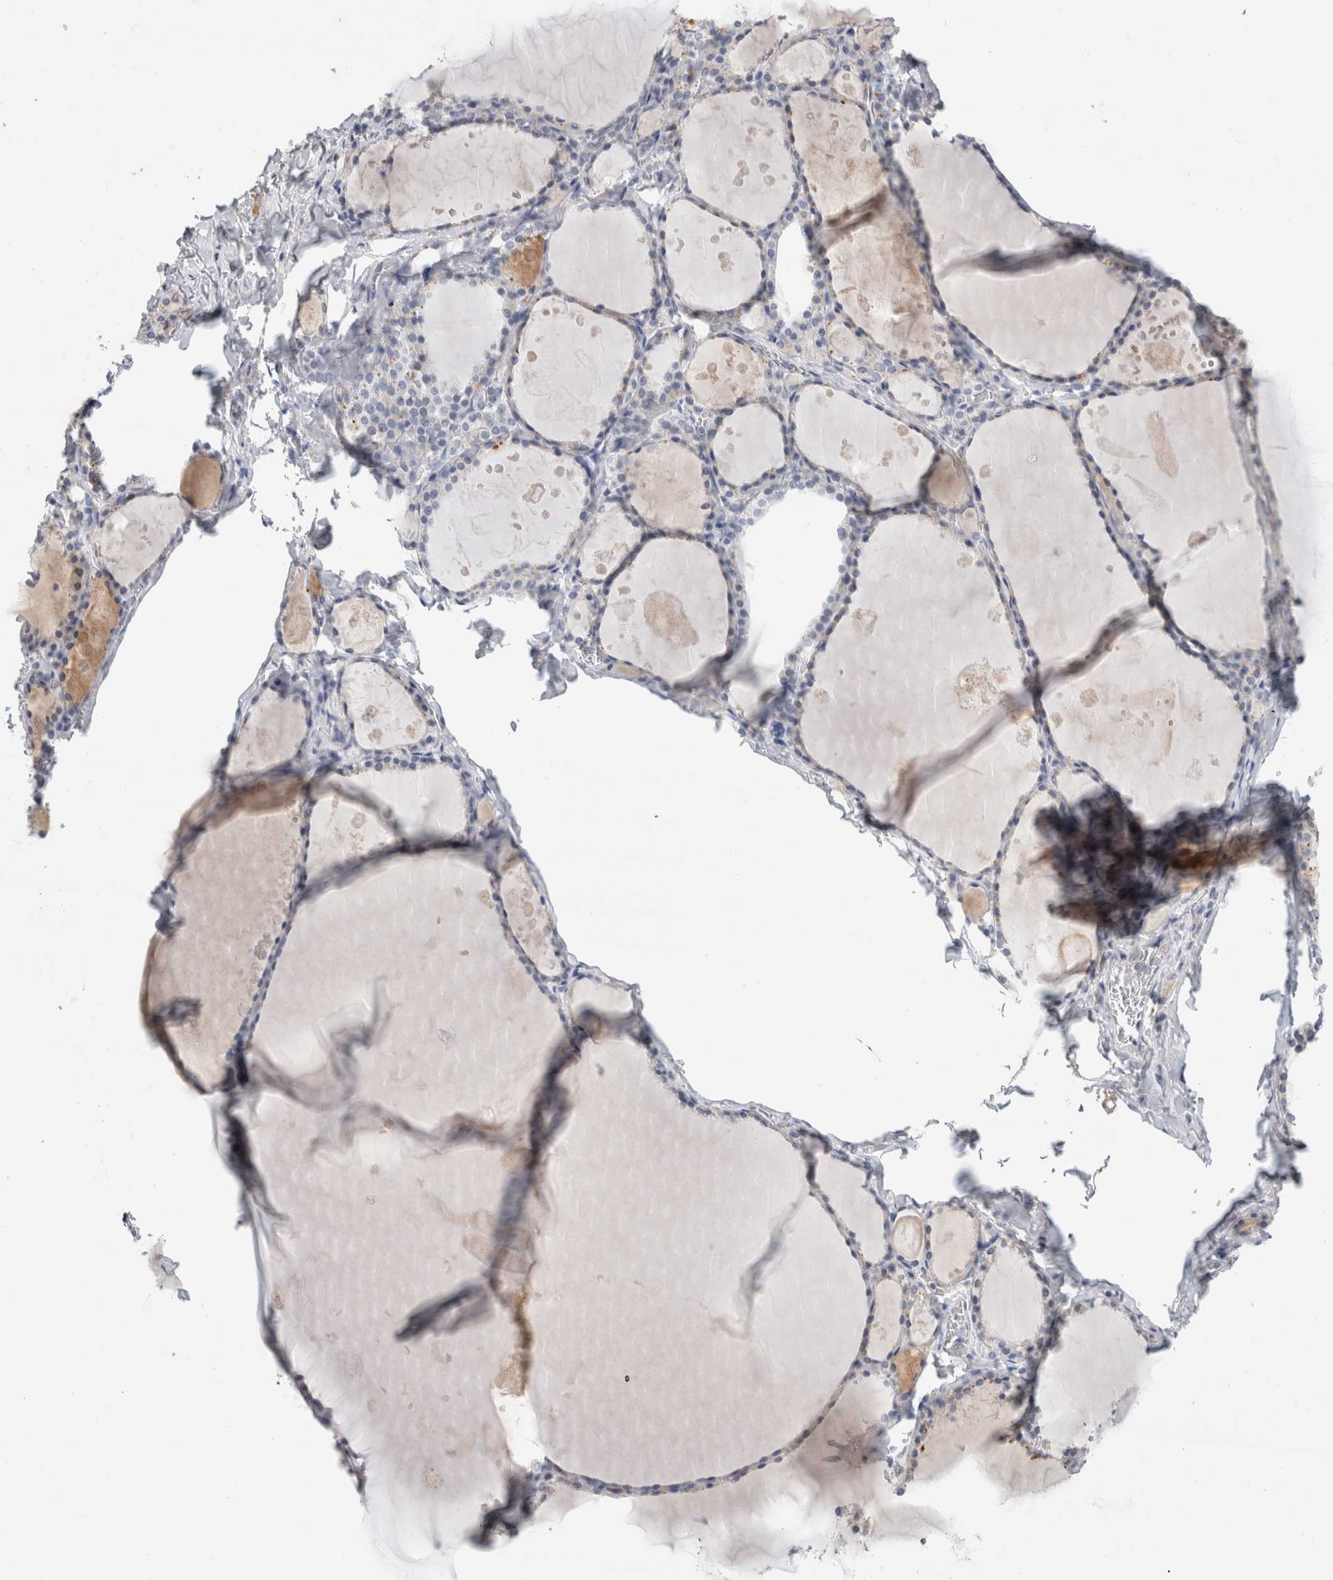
{"staining": {"intensity": "negative", "quantity": "none", "location": "none"}, "tissue": "thyroid gland", "cell_type": "Glandular cells", "image_type": "normal", "snomed": [{"axis": "morphology", "description": "Normal tissue, NOS"}, {"axis": "topography", "description": "Thyroid gland"}], "caption": "Immunohistochemistry of unremarkable human thyroid gland reveals no staining in glandular cells.", "gene": "SCGB1A1", "patient": {"sex": "male", "age": 56}}